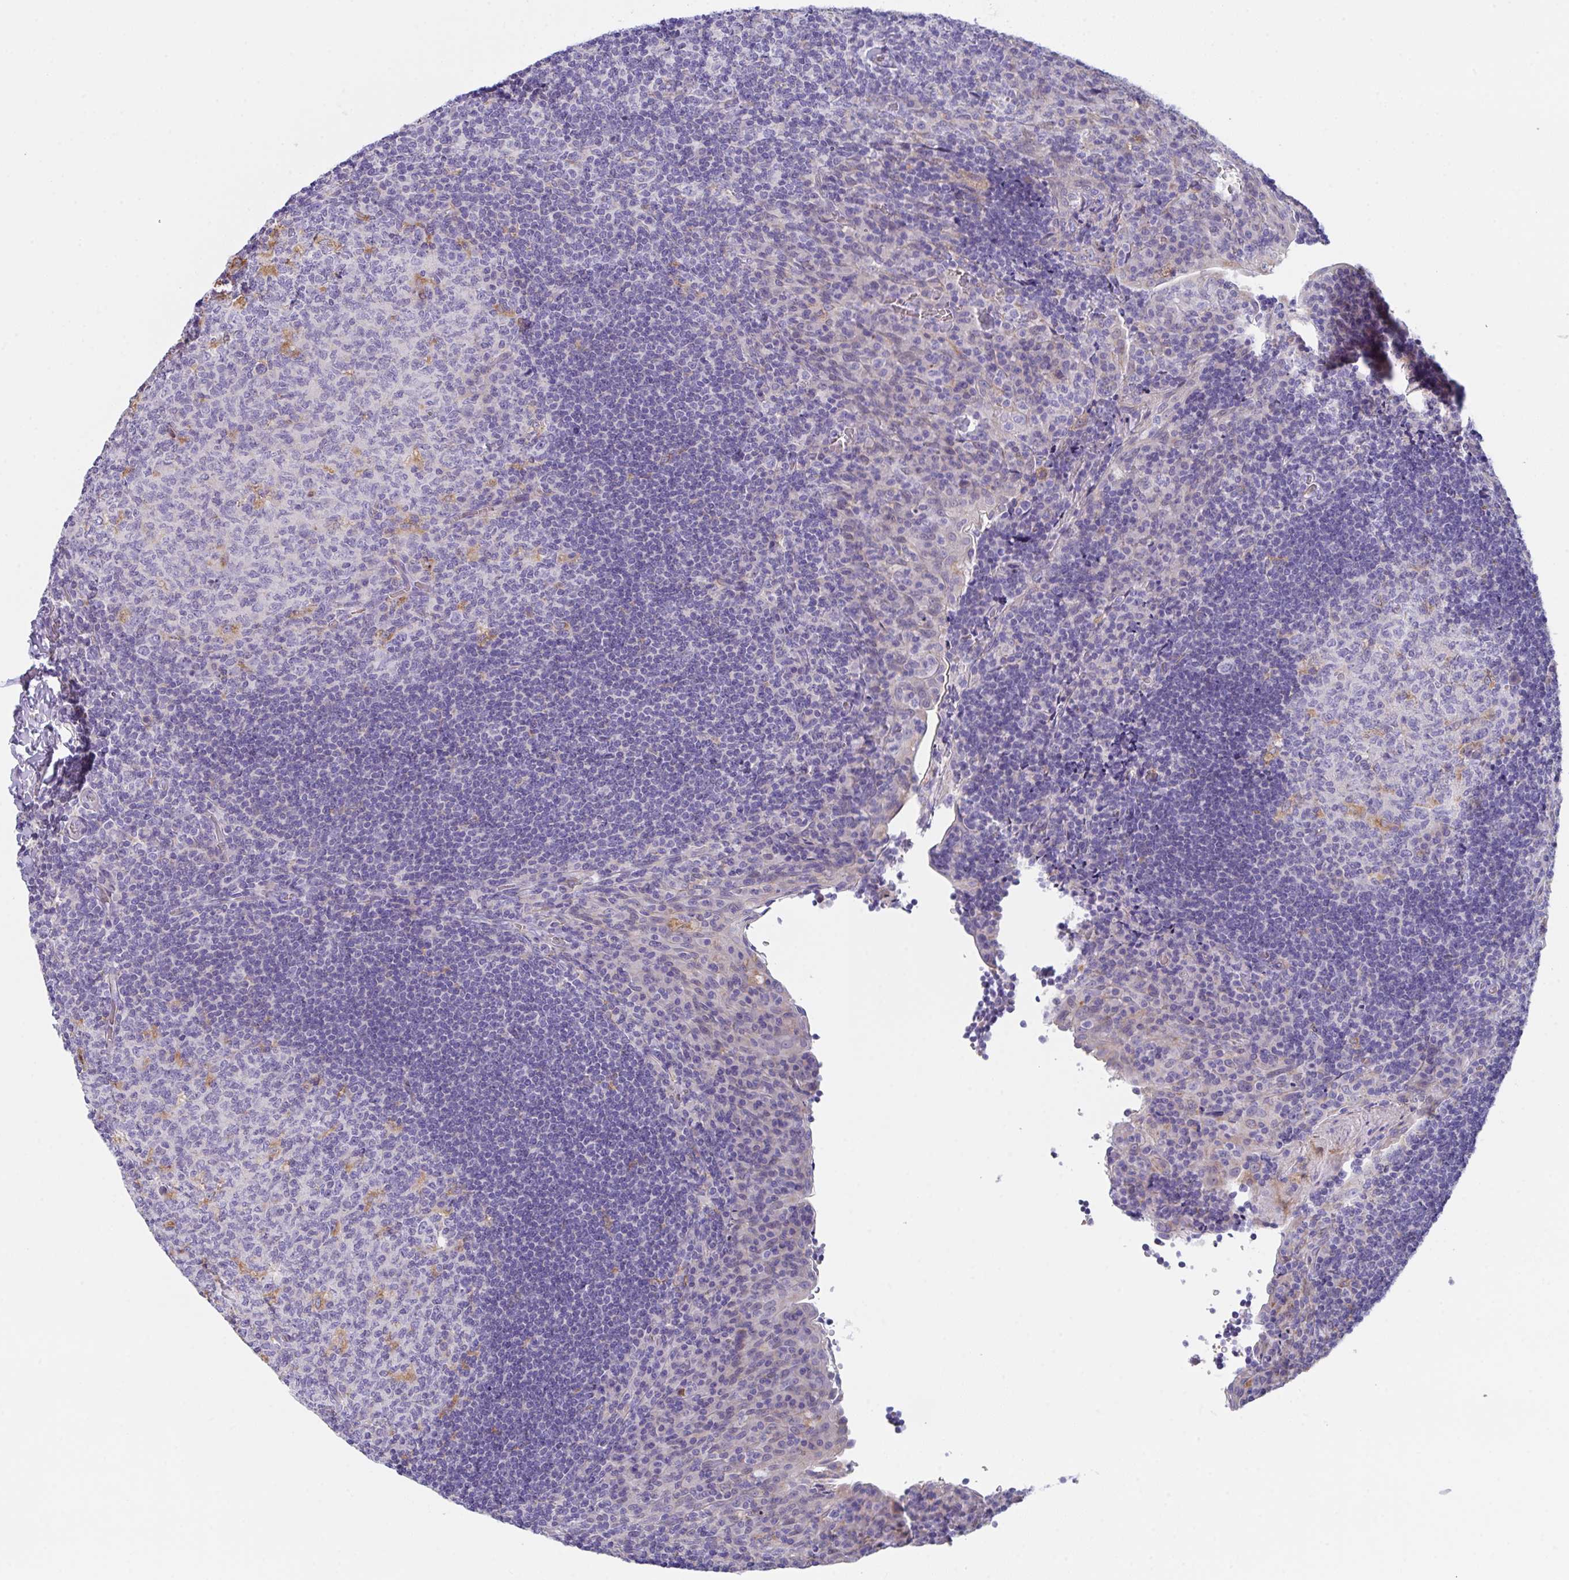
{"staining": {"intensity": "weak", "quantity": "<25%", "location": "cytoplasmic/membranous"}, "tissue": "tonsil", "cell_type": "Germinal center cells", "image_type": "normal", "snomed": [{"axis": "morphology", "description": "Normal tissue, NOS"}, {"axis": "topography", "description": "Tonsil"}], "caption": "Human tonsil stained for a protein using immunohistochemistry displays no positivity in germinal center cells.", "gene": "TFAP2C", "patient": {"sex": "male", "age": 17}}